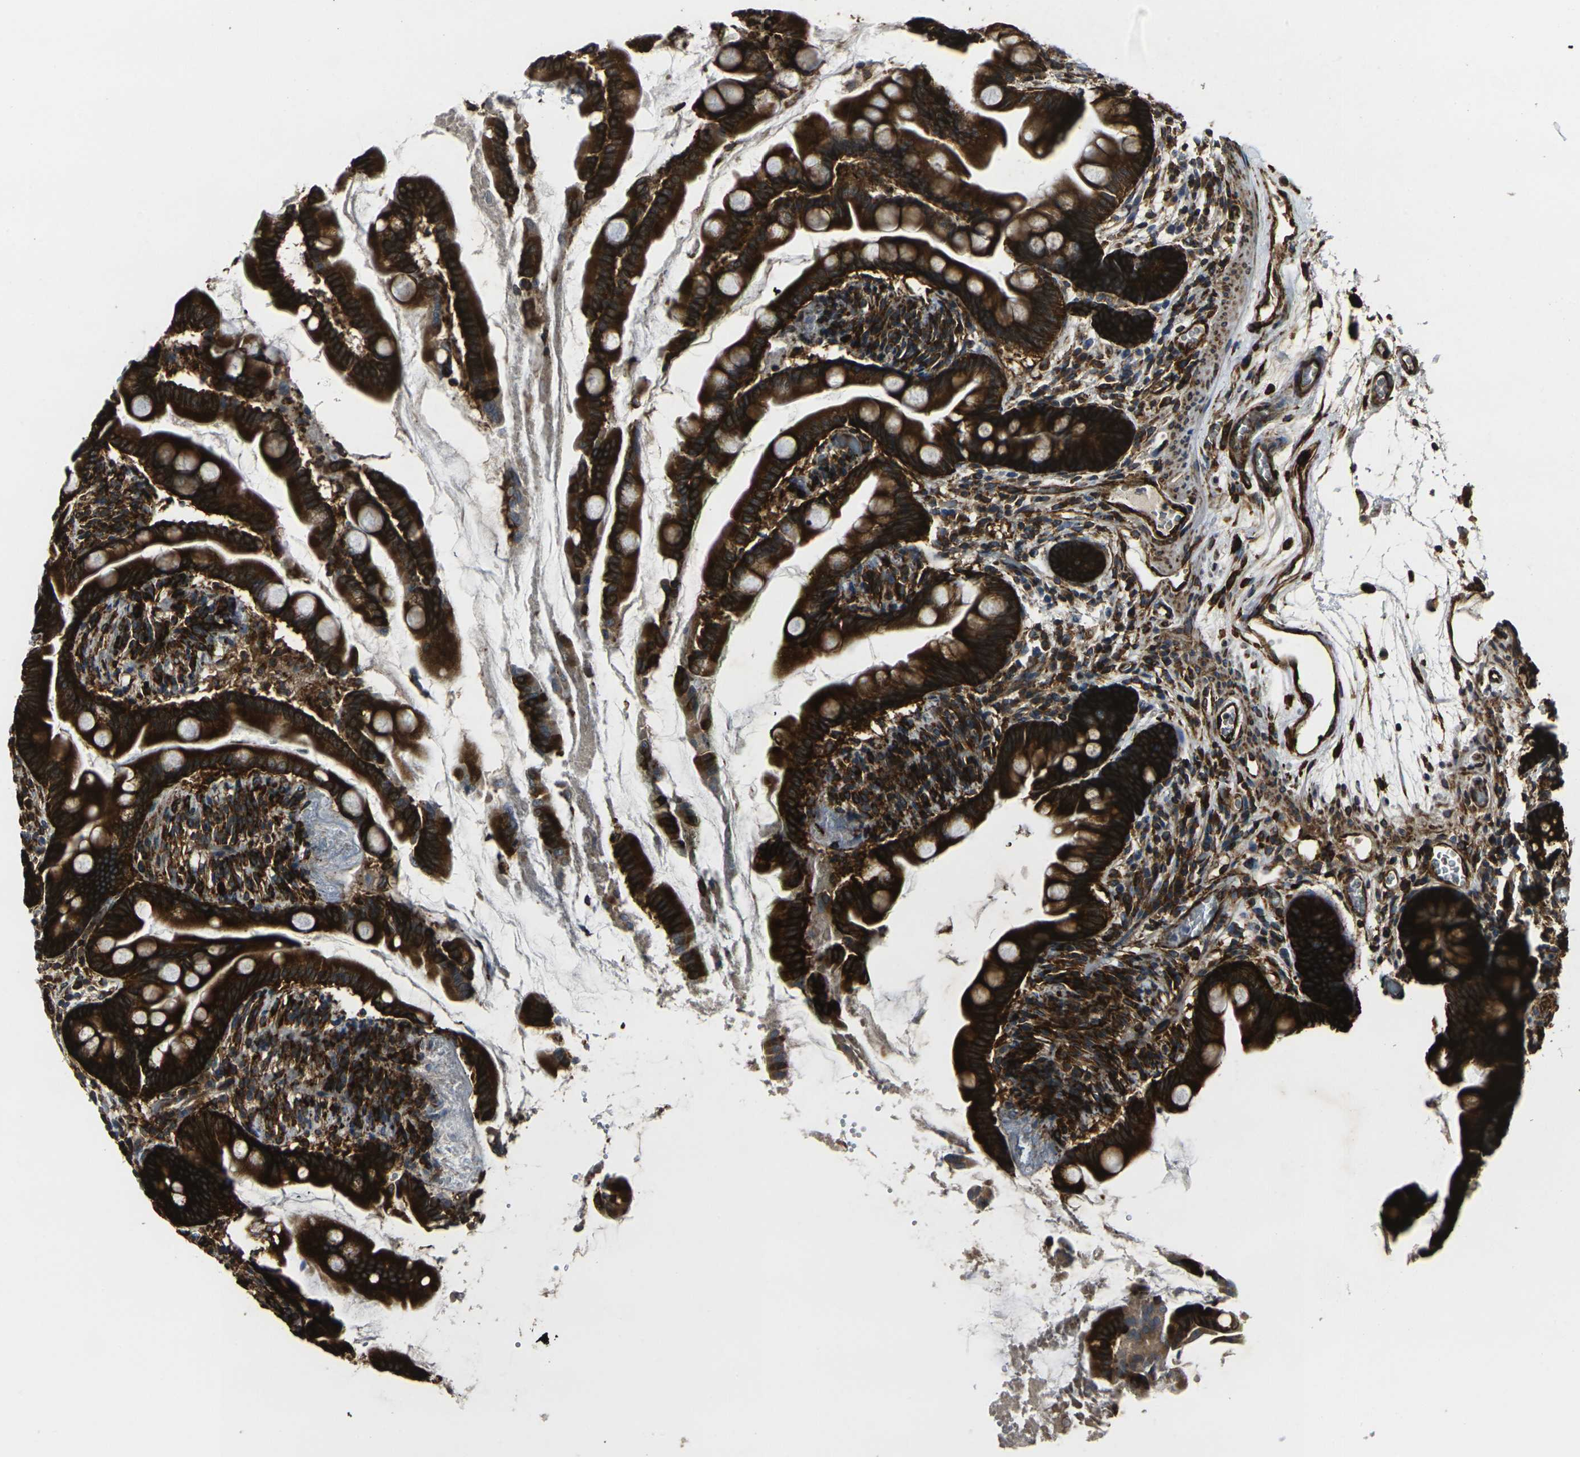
{"staining": {"intensity": "strong", "quantity": ">75%", "location": "cytoplasmic/membranous"}, "tissue": "small intestine", "cell_type": "Glandular cells", "image_type": "normal", "snomed": [{"axis": "morphology", "description": "Normal tissue, NOS"}, {"axis": "topography", "description": "Small intestine"}], "caption": "High-power microscopy captured an IHC histopathology image of benign small intestine, revealing strong cytoplasmic/membranous positivity in approximately >75% of glandular cells.", "gene": "MARCHF2", "patient": {"sex": "female", "age": 56}}